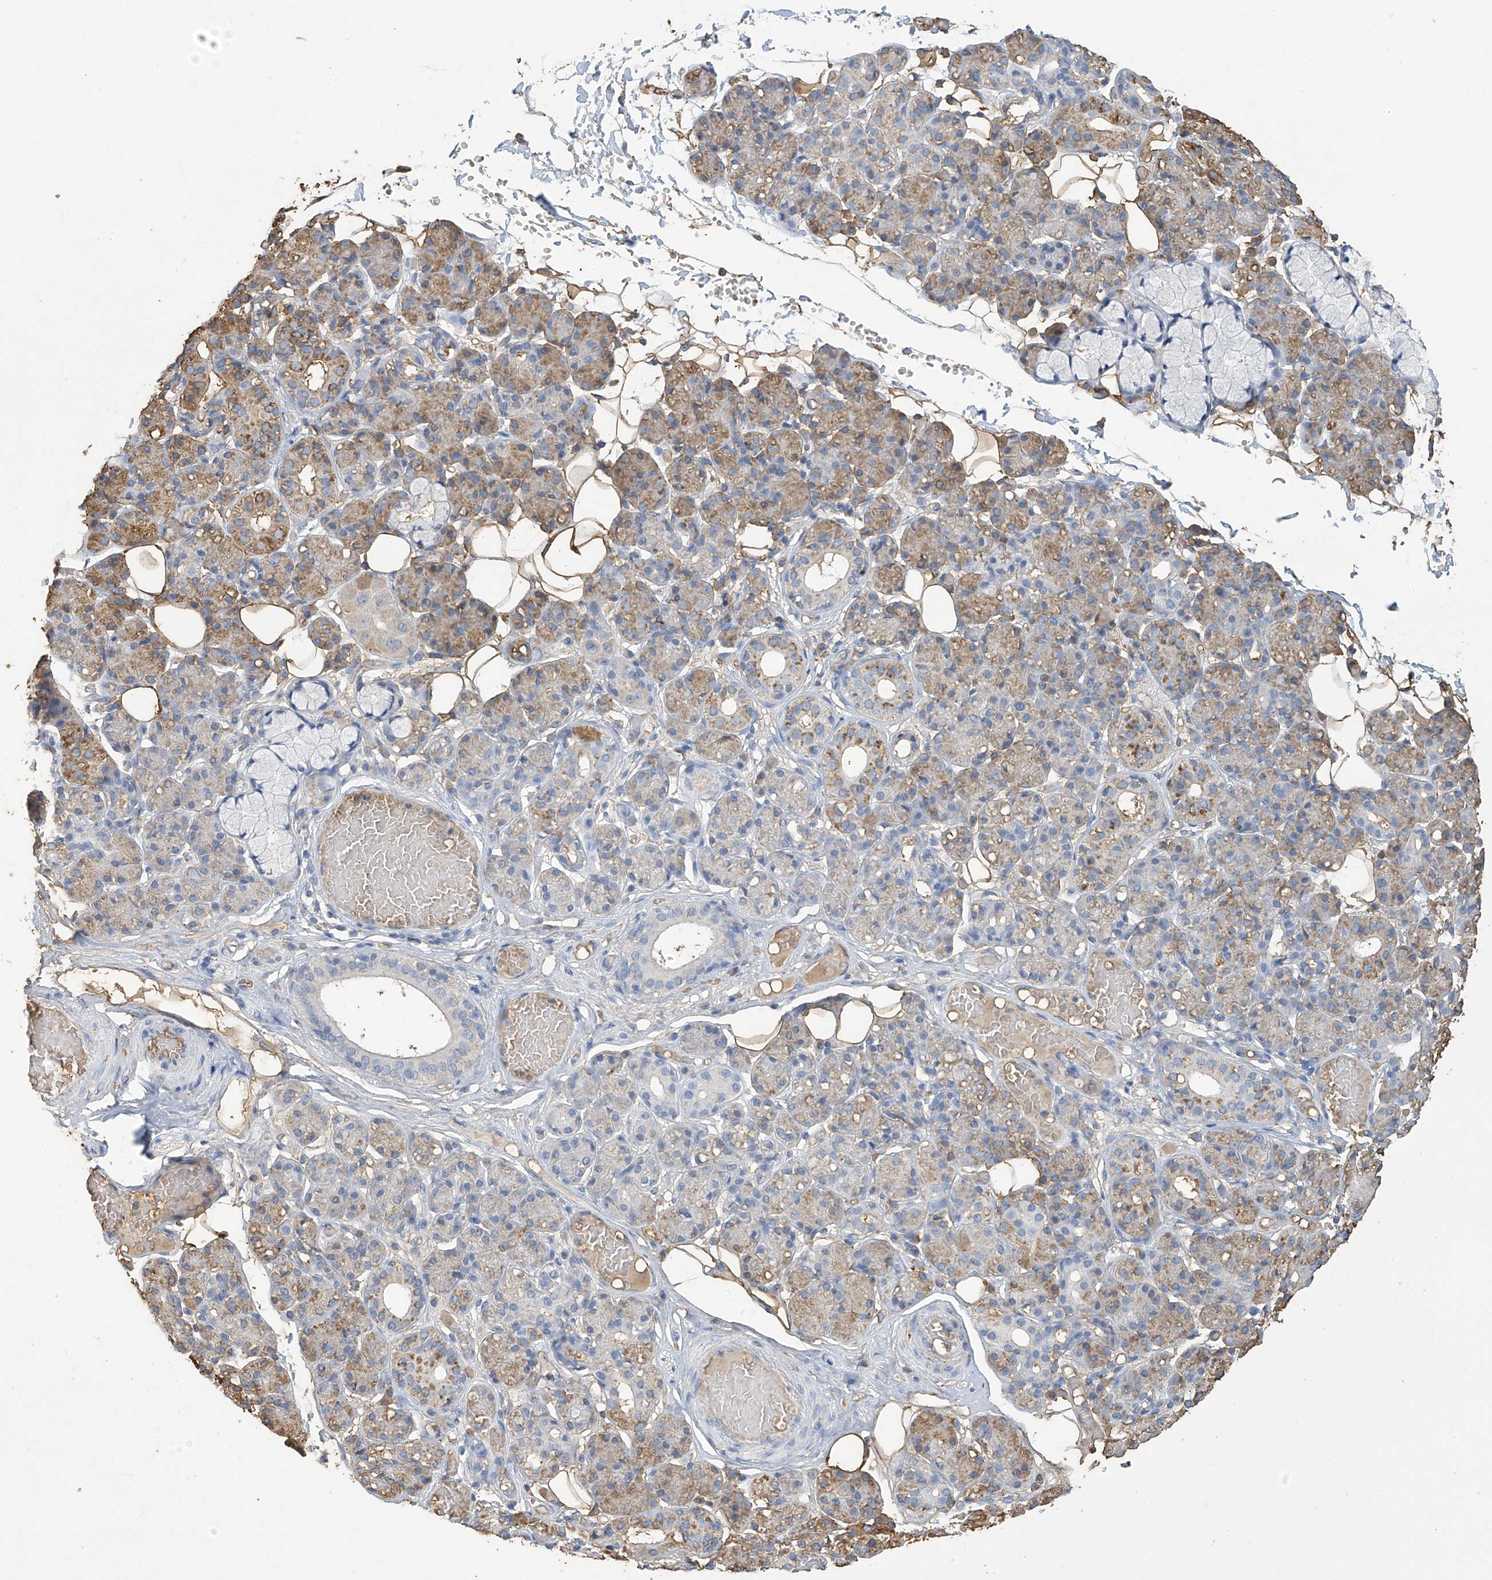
{"staining": {"intensity": "moderate", "quantity": "<25%", "location": "cytoplasmic/membranous"}, "tissue": "salivary gland", "cell_type": "Glandular cells", "image_type": "normal", "snomed": [{"axis": "morphology", "description": "Normal tissue, NOS"}, {"axis": "topography", "description": "Salivary gland"}], "caption": "This is an image of immunohistochemistry staining of unremarkable salivary gland, which shows moderate expression in the cytoplasmic/membranous of glandular cells.", "gene": "OGT", "patient": {"sex": "male", "age": 63}}